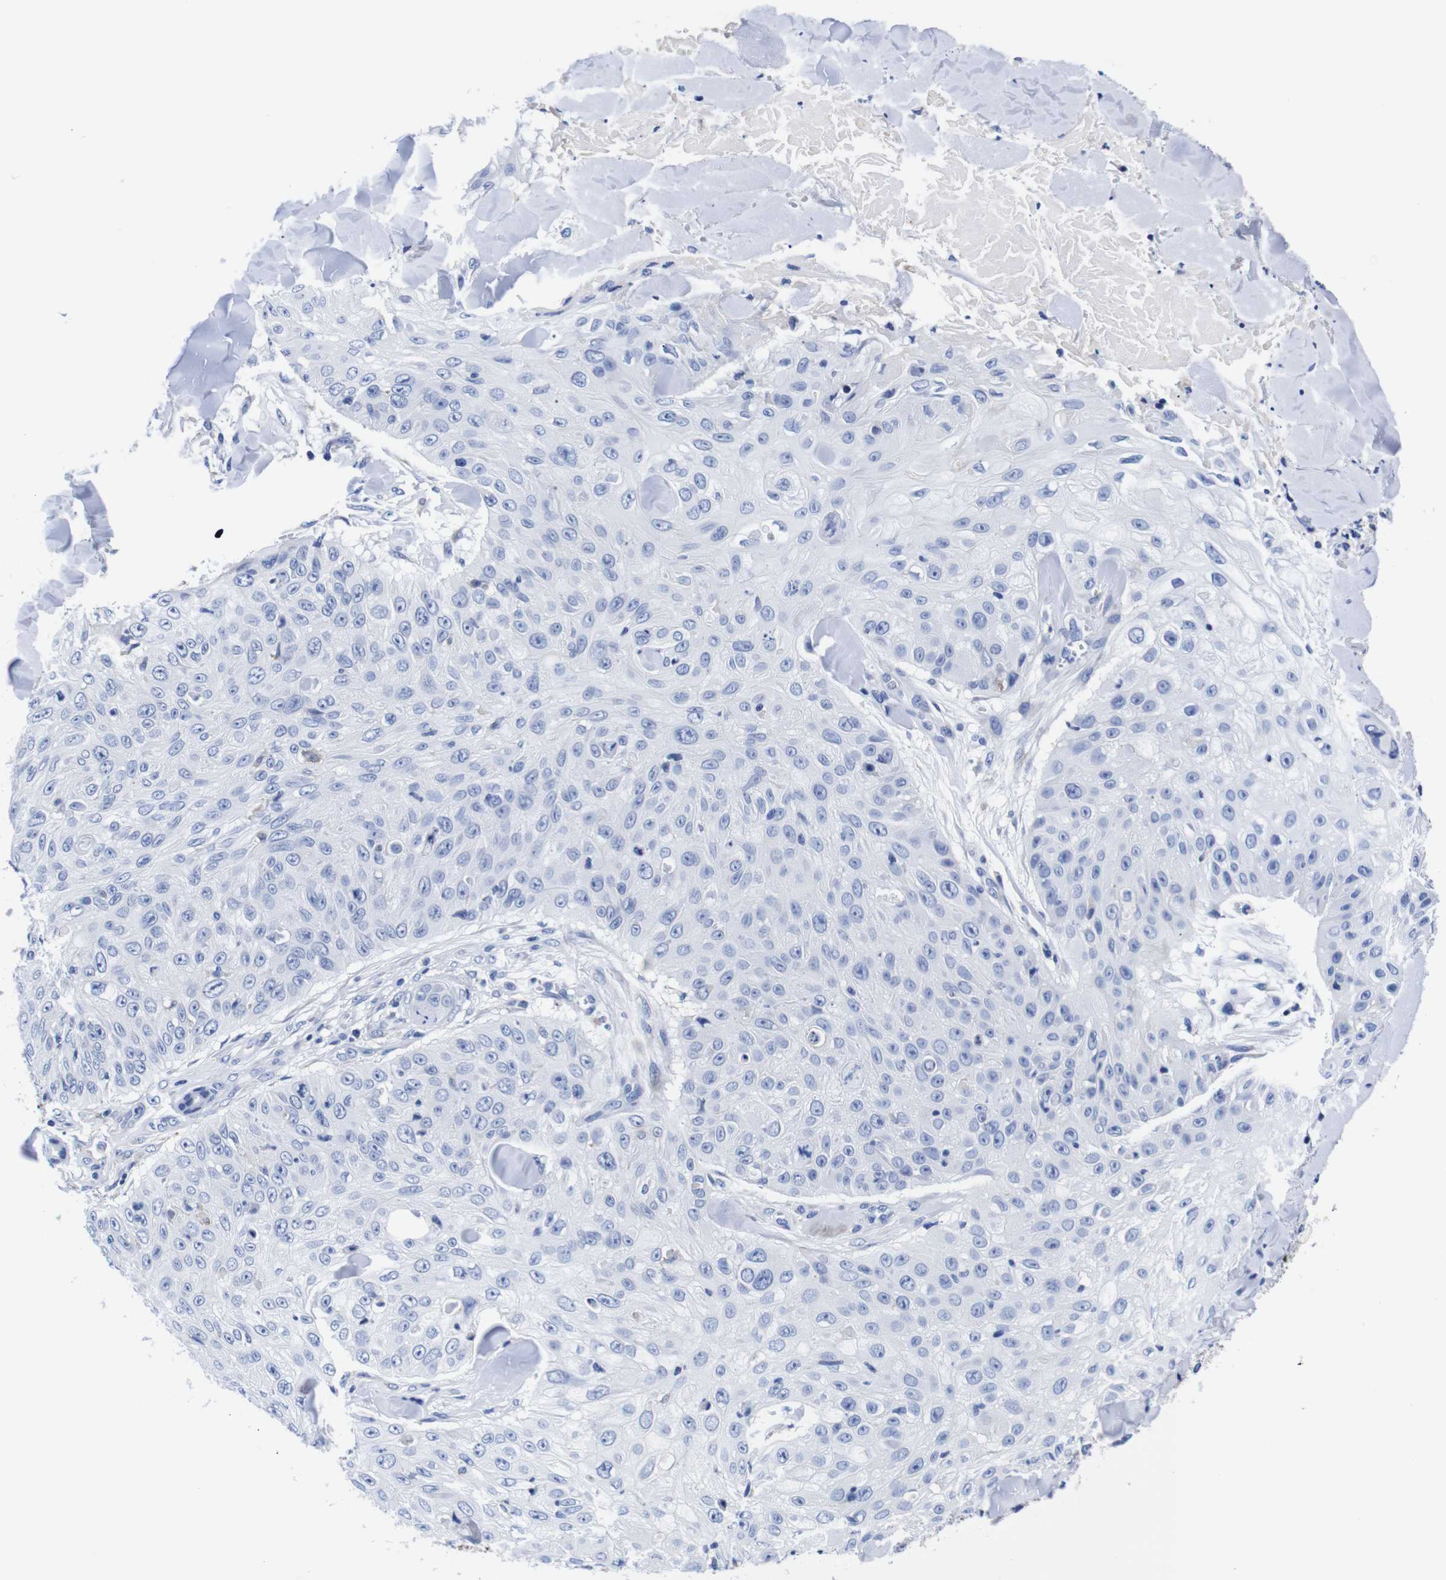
{"staining": {"intensity": "negative", "quantity": "none", "location": "none"}, "tissue": "skin cancer", "cell_type": "Tumor cells", "image_type": "cancer", "snomed": [{"axis": "morphology", "description": "Squamous cell carcinoma, NOS"}, {"axis": "topography", "description": "Skin"}], "caption": "Tumor cells are negative for protein expression in human skin cancer (squamous cell carcinoma).", "gene": "CLEC4G", "patient": {"sex": "male", "age": 86}}